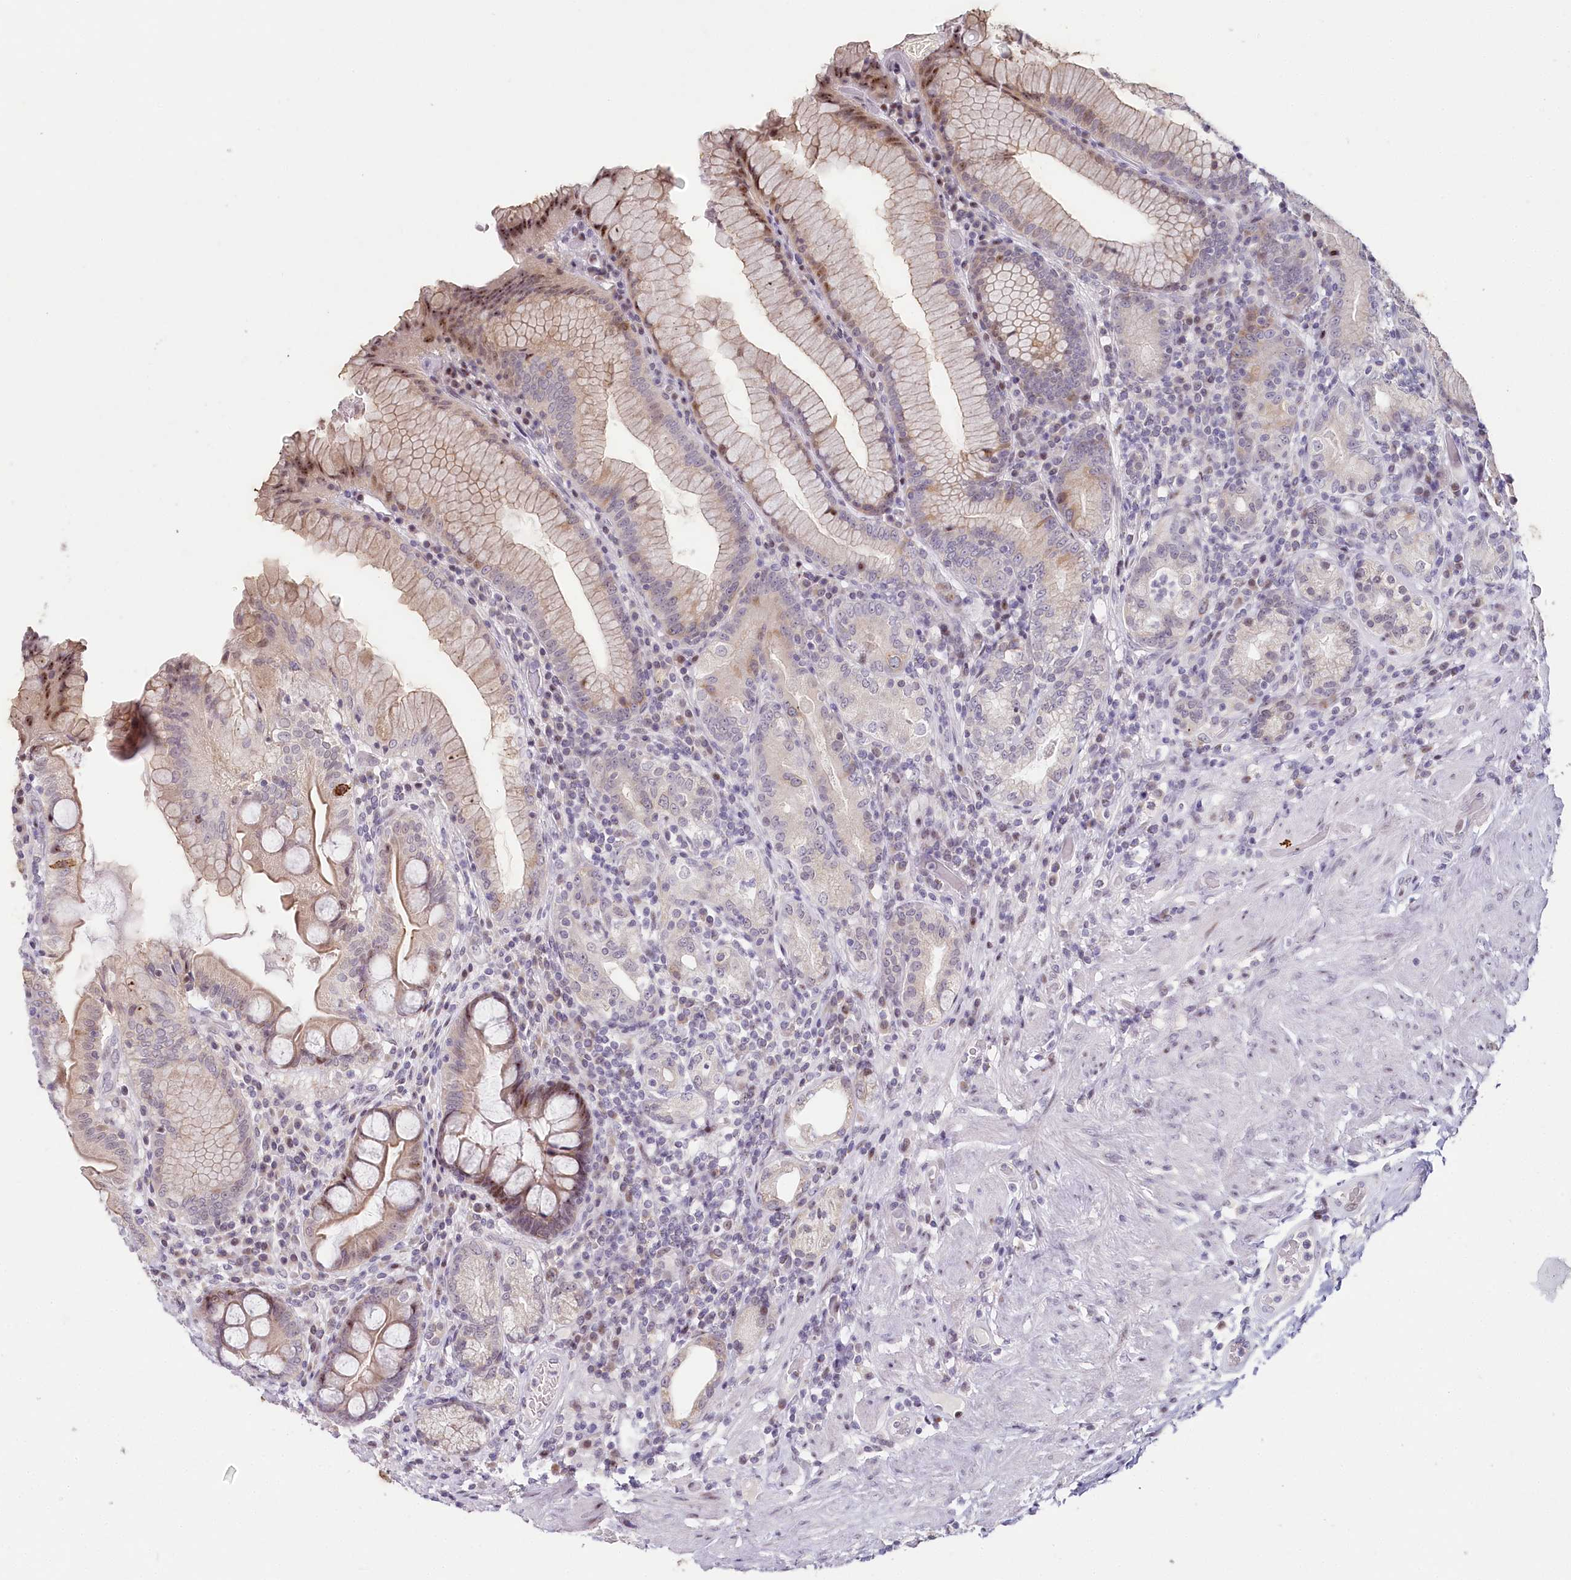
{"staining": {"intensity": "moderate", "quantity": "<25%", "location": "nuclear"}, "tissue": "stomach", "cell_type": "Glandular cells", "image_type": "normal", "snomed": [{"axis": "morphology", "description": "Normal tissue, NOS"}, {"axis": "topography", "description": "Stomach, upper"}, {"axis": "topography", "description": "Stomach, lower"}], "caption": "Protein expression analysis of benign stomach displays moderate nuclear expression in approximately <25% of glandular cells.", "gene": "HPD", "patient": {"sex": "female", "age": 76}}